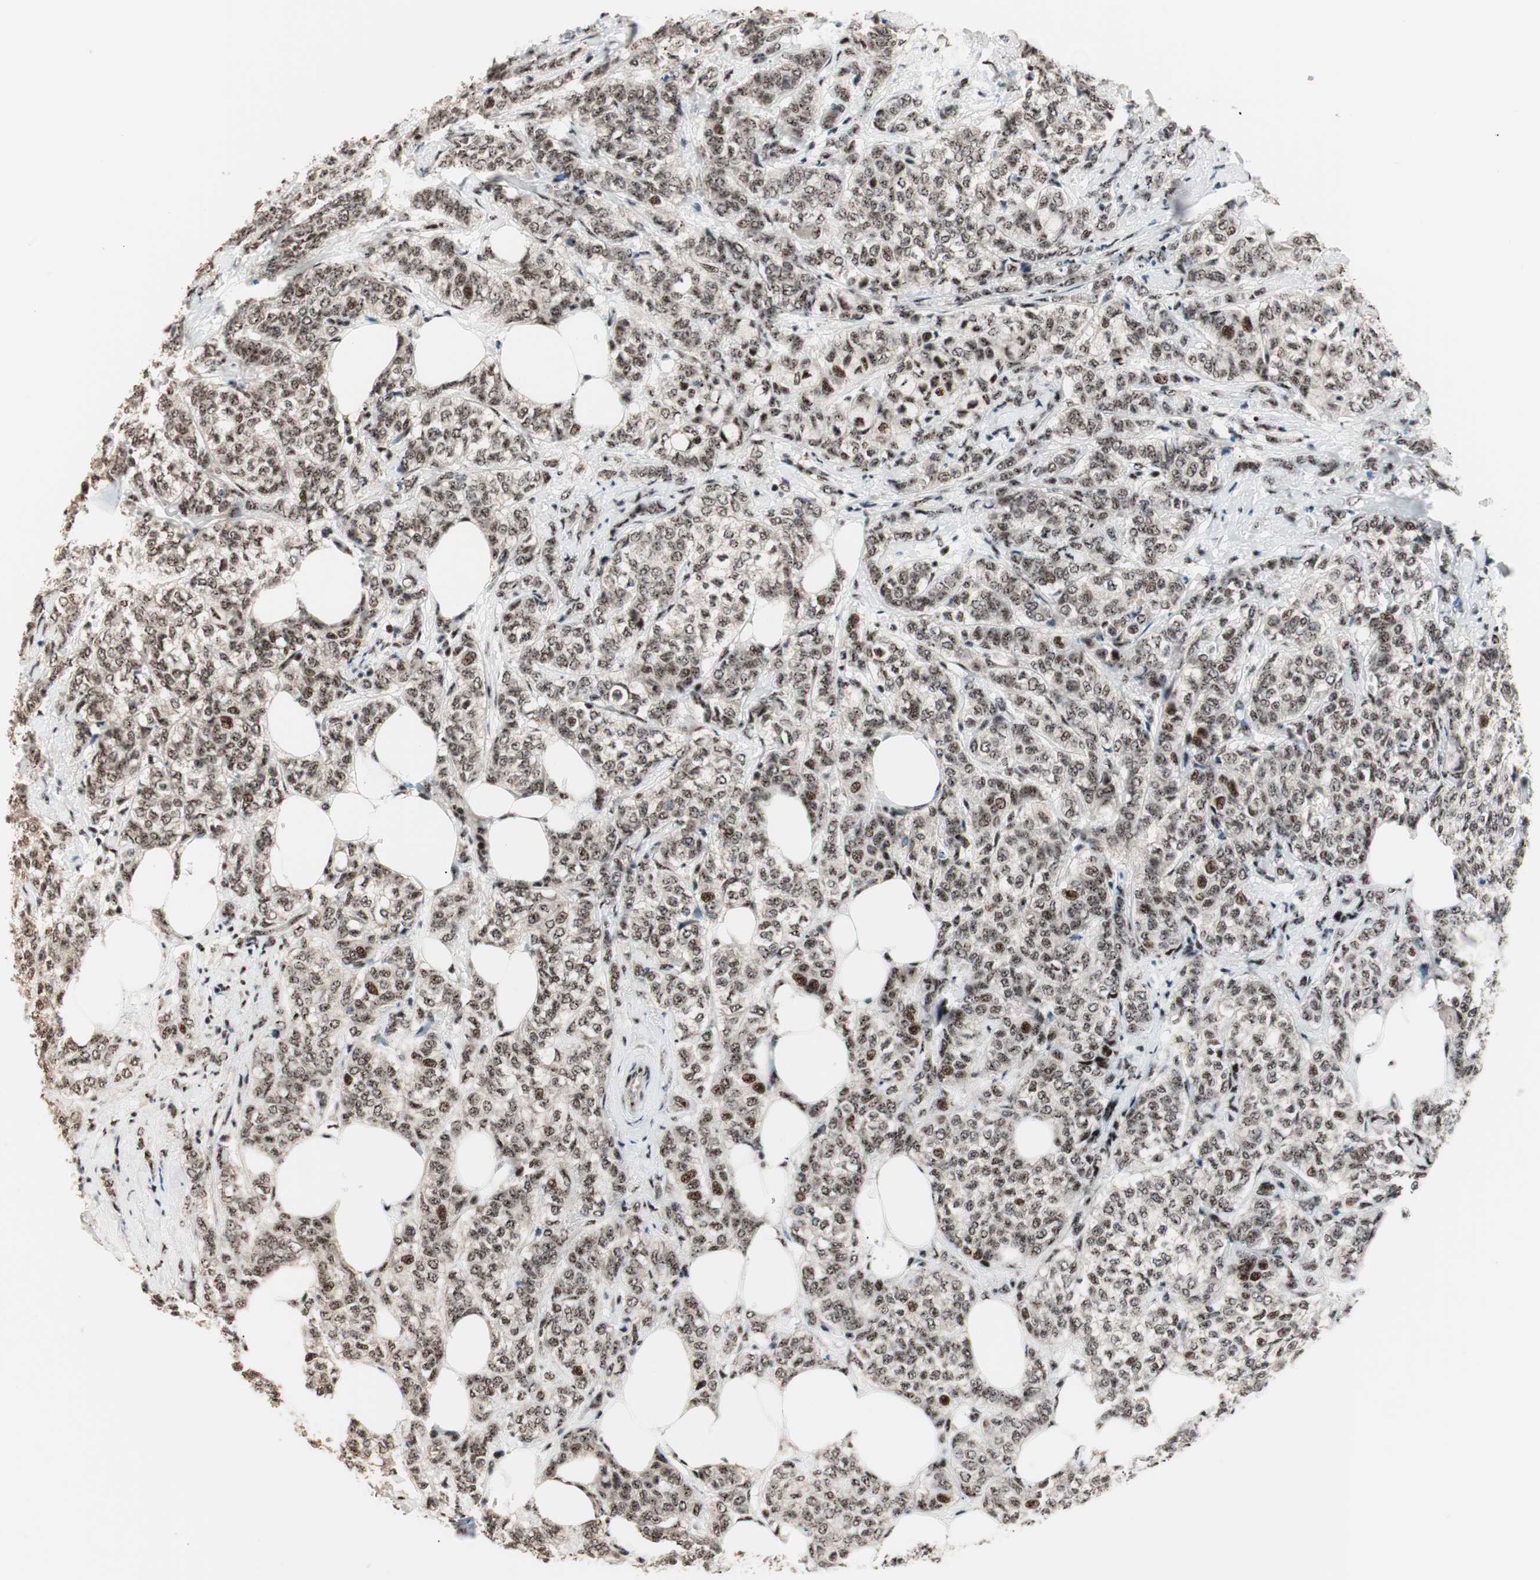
{"staining": {"intensity": "strong", "quantity": ">75%", "location": "nuclear"}, "tissue": "breast cancer", "cell_type": "Tumor cells", "image_type": "cancer", "snomed": [{"axis": "morphology", "description": "Lobular carcinoma"}, {"axis": "topography", "description": "Breast"}], "caption": "An image of human breast cancer (lobular carcinoma) stained for a protein exhibits strong nuclear brown staining in tumor cells.", "gene": "NR5A2", "patient": {"sex": "female", "age": 60}}